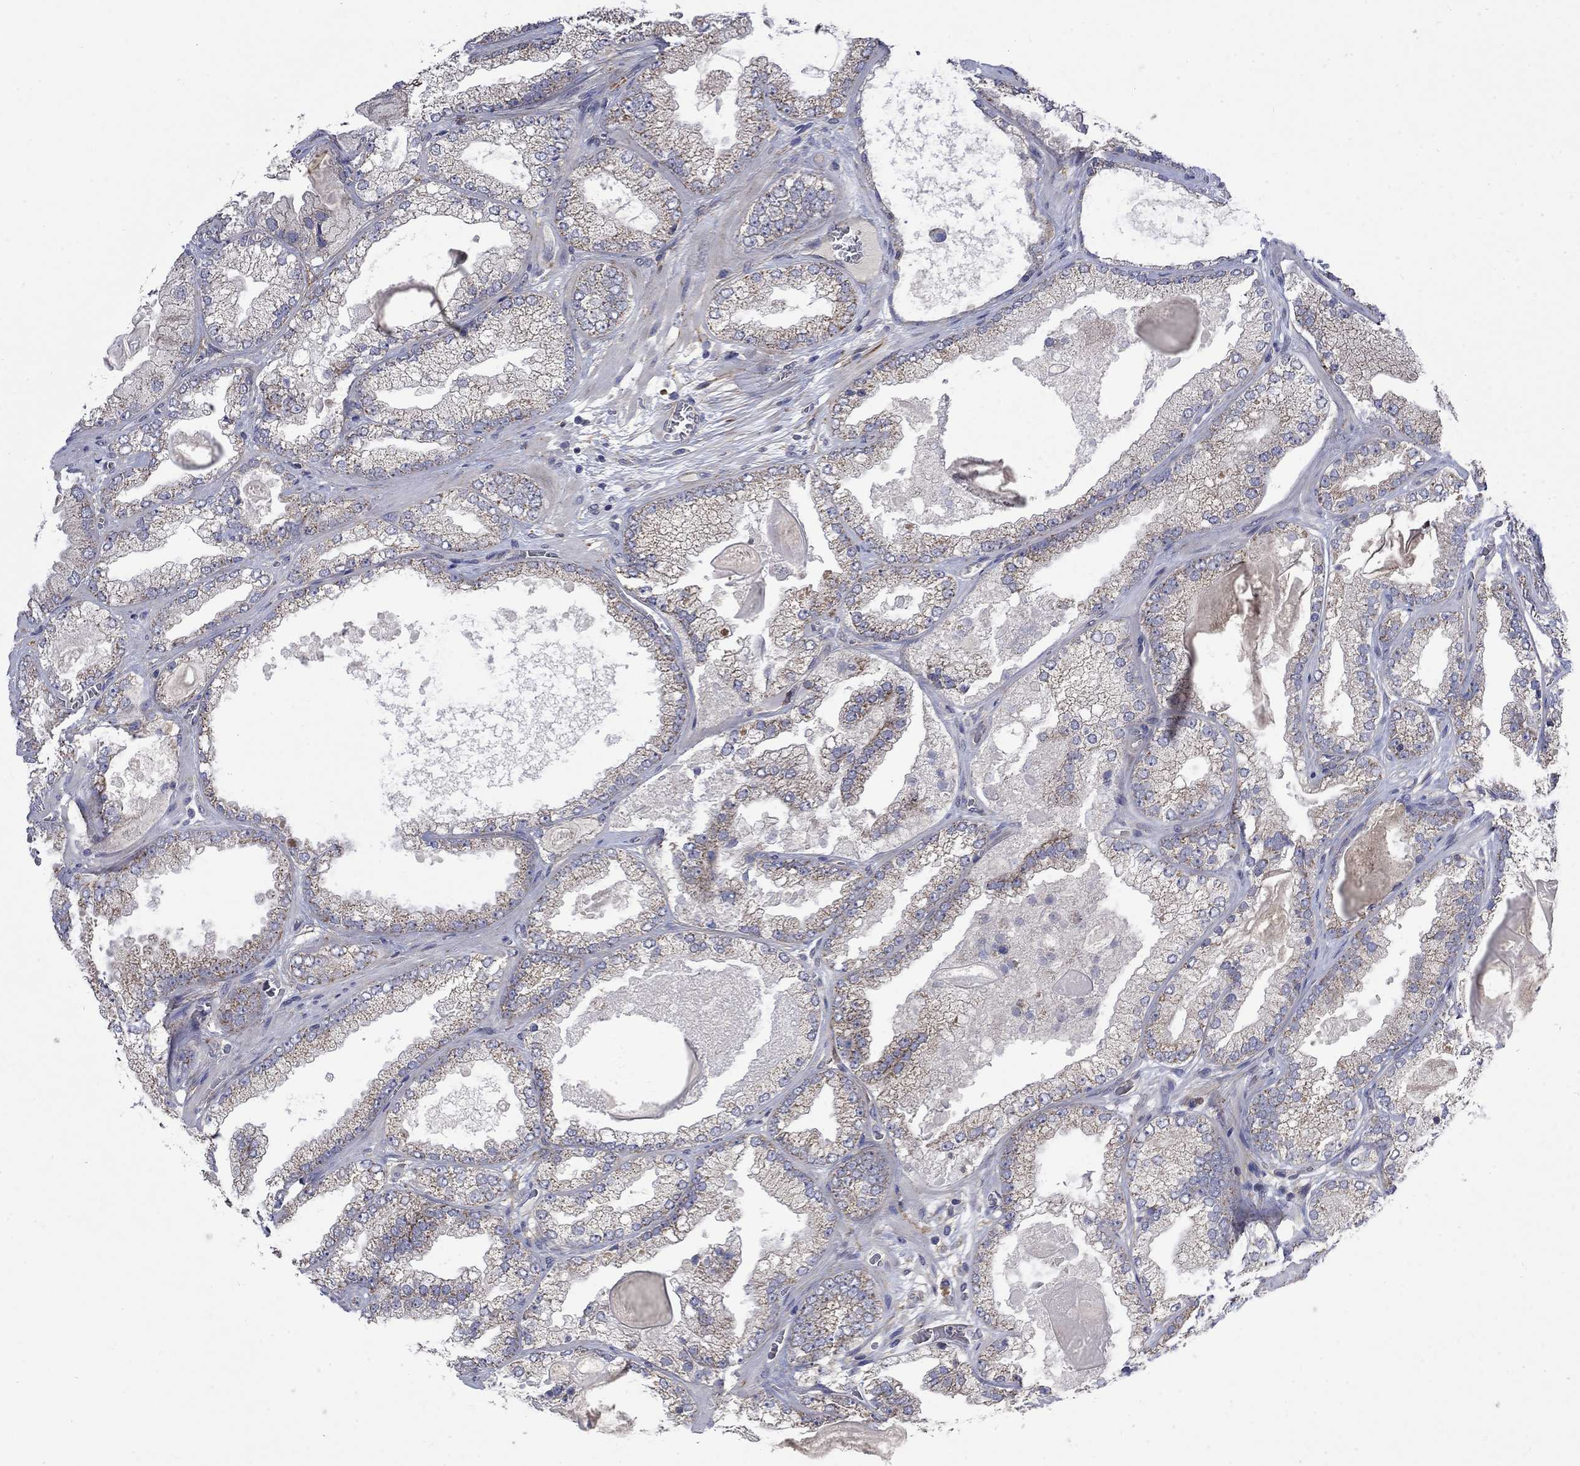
{"staining": {"intensity": "moderate", "quantity": "<25%", "location": "cytoplasmic/membranous"}, "tissue": "prostate cancer", "cell_type": "Tumor cells", "image_type": "cancer", "snomed": [{"axis": "morphology", "description": "Adenocarcinoma, Low grade"}, {"axis": "topography", "description": "Prostate"}], "caption": "Prostate low-grade adenocarcinoma was stained to show a protein in brown. There is low levels of moderate cytoplasmic/membranous expression in about <25% of tumor cells.", "gene": "HSPA12A", "patient": {"sex": "male", "age": 57}}